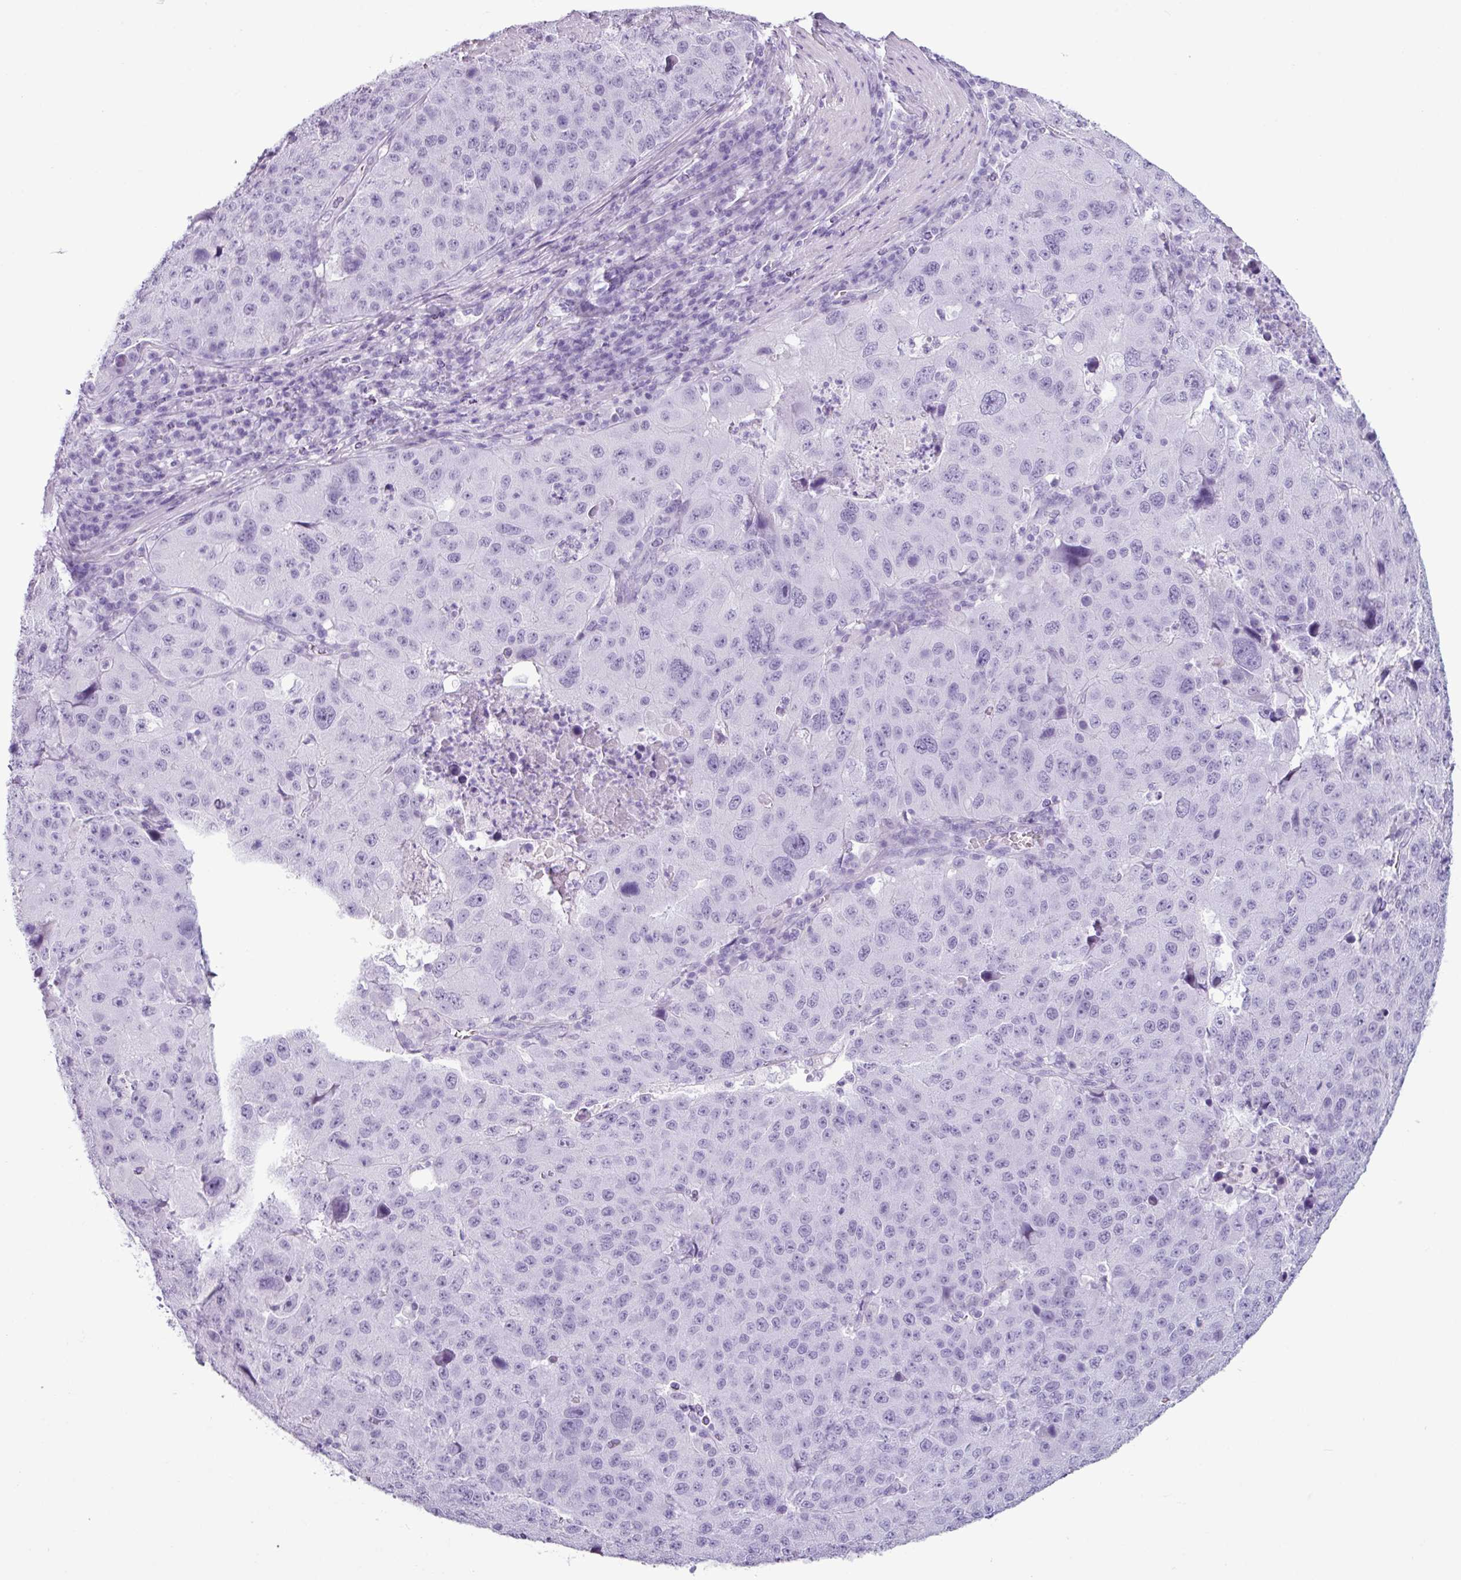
{"staining": {"intensity": "negative", "quantity": "none", "location": "none"}, "tissue": "stomach cancer", "cell_type": "Tumor cells", "image_type": "cancer", "snomed": [{"axis": "morphology", "description": "Adenocarcinoma, NOS"}, {"axis": "topography", "description": "Stomach"}], "caption": "Tumor cells are negative for brown protein staining in adenocarcinoma (stomach).", "gene": "SCT", "patient": {"sex": "male", "age": 71}}